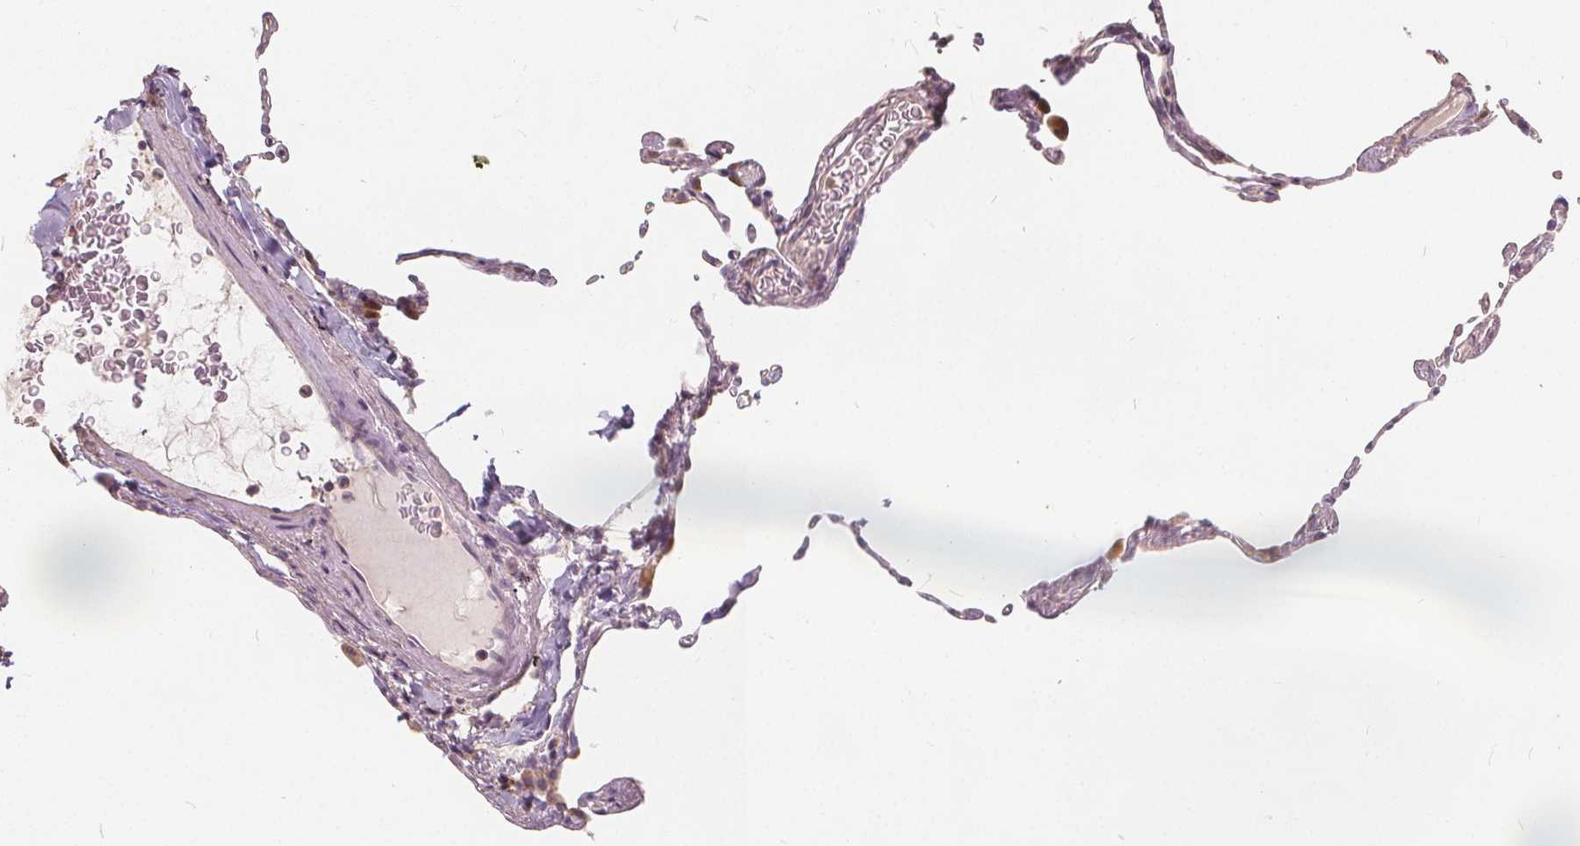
{"staining": {"intensity": "negative", "quantity": "none", "location": "none"}, "tissue": "lung", "cell_type": "Alveolar cells", "image_type": "normal", "snomed": [{"axis": "morphology", "description": "Normal tissue, NOS"}, {"axis": "topography", "description": "Lung"}], "caption": "A photomicrograph of lung stained for a protein demonstrates no brown staining in alveolar cells. (Brightfield microscopy of DAB immunohistochemistry (IHC) at high magnification).", "gene": "DRC3", "patient": {"sex": "female", "age": 57}}